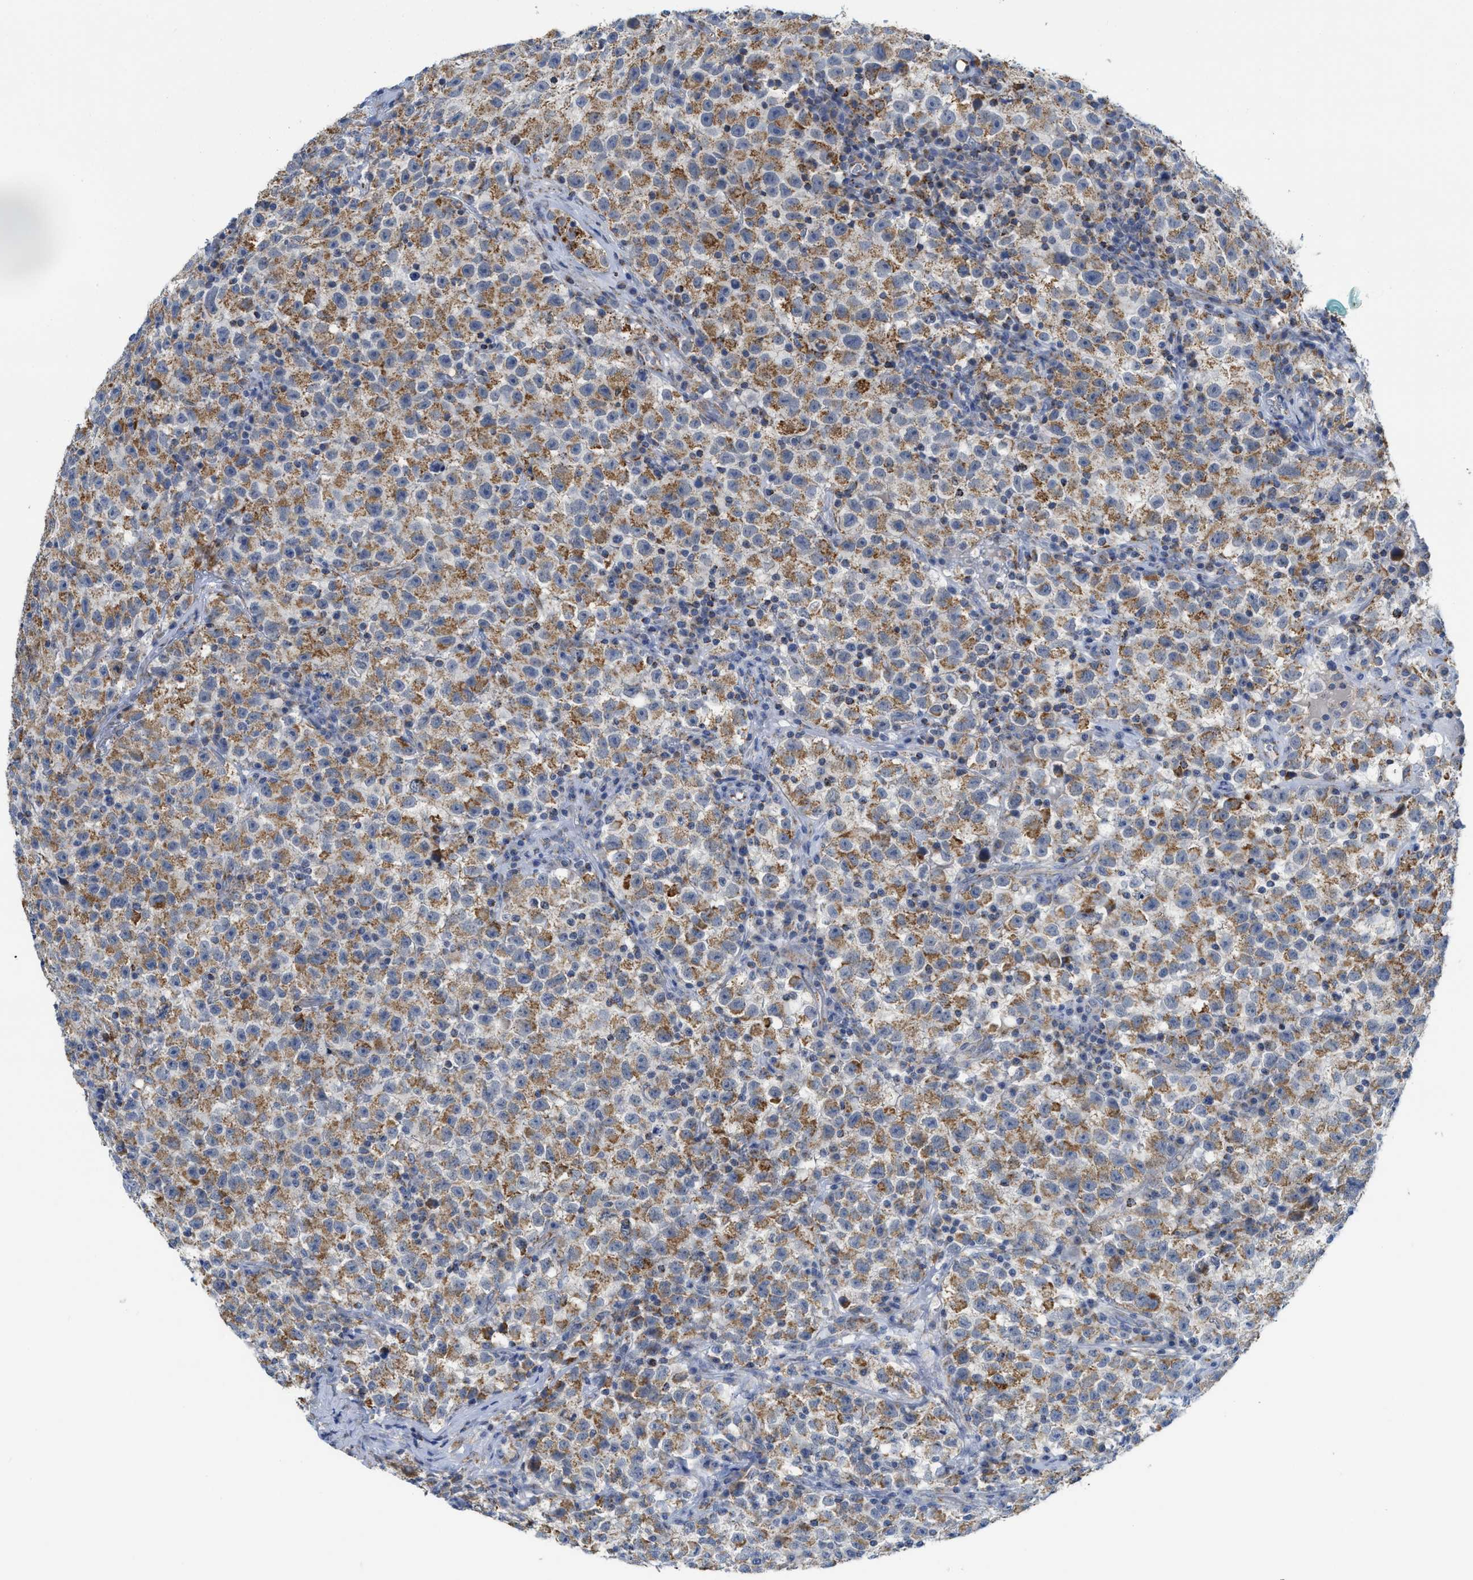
{"staining": {"intensity": "moderate", "quantity": ">75%", "location": "cytoplasmic/membranous"}, "tissue": "testis cancer", "cell_type": "Tumor cells", "image_type": "cancer", "snomed": [{"axis": "morphology", "description": "Seminoma, NOS"}, {"axis": "topography", "description": "Testis"}], "caption": "Brown immunohistochemical staining in human testis seminoma demonstrates moderate cytoplasmic/membranous positivity in about >75% of tumor cells.", "gene": "GATD3", "patient": {"sex": "male", "age": 22}}